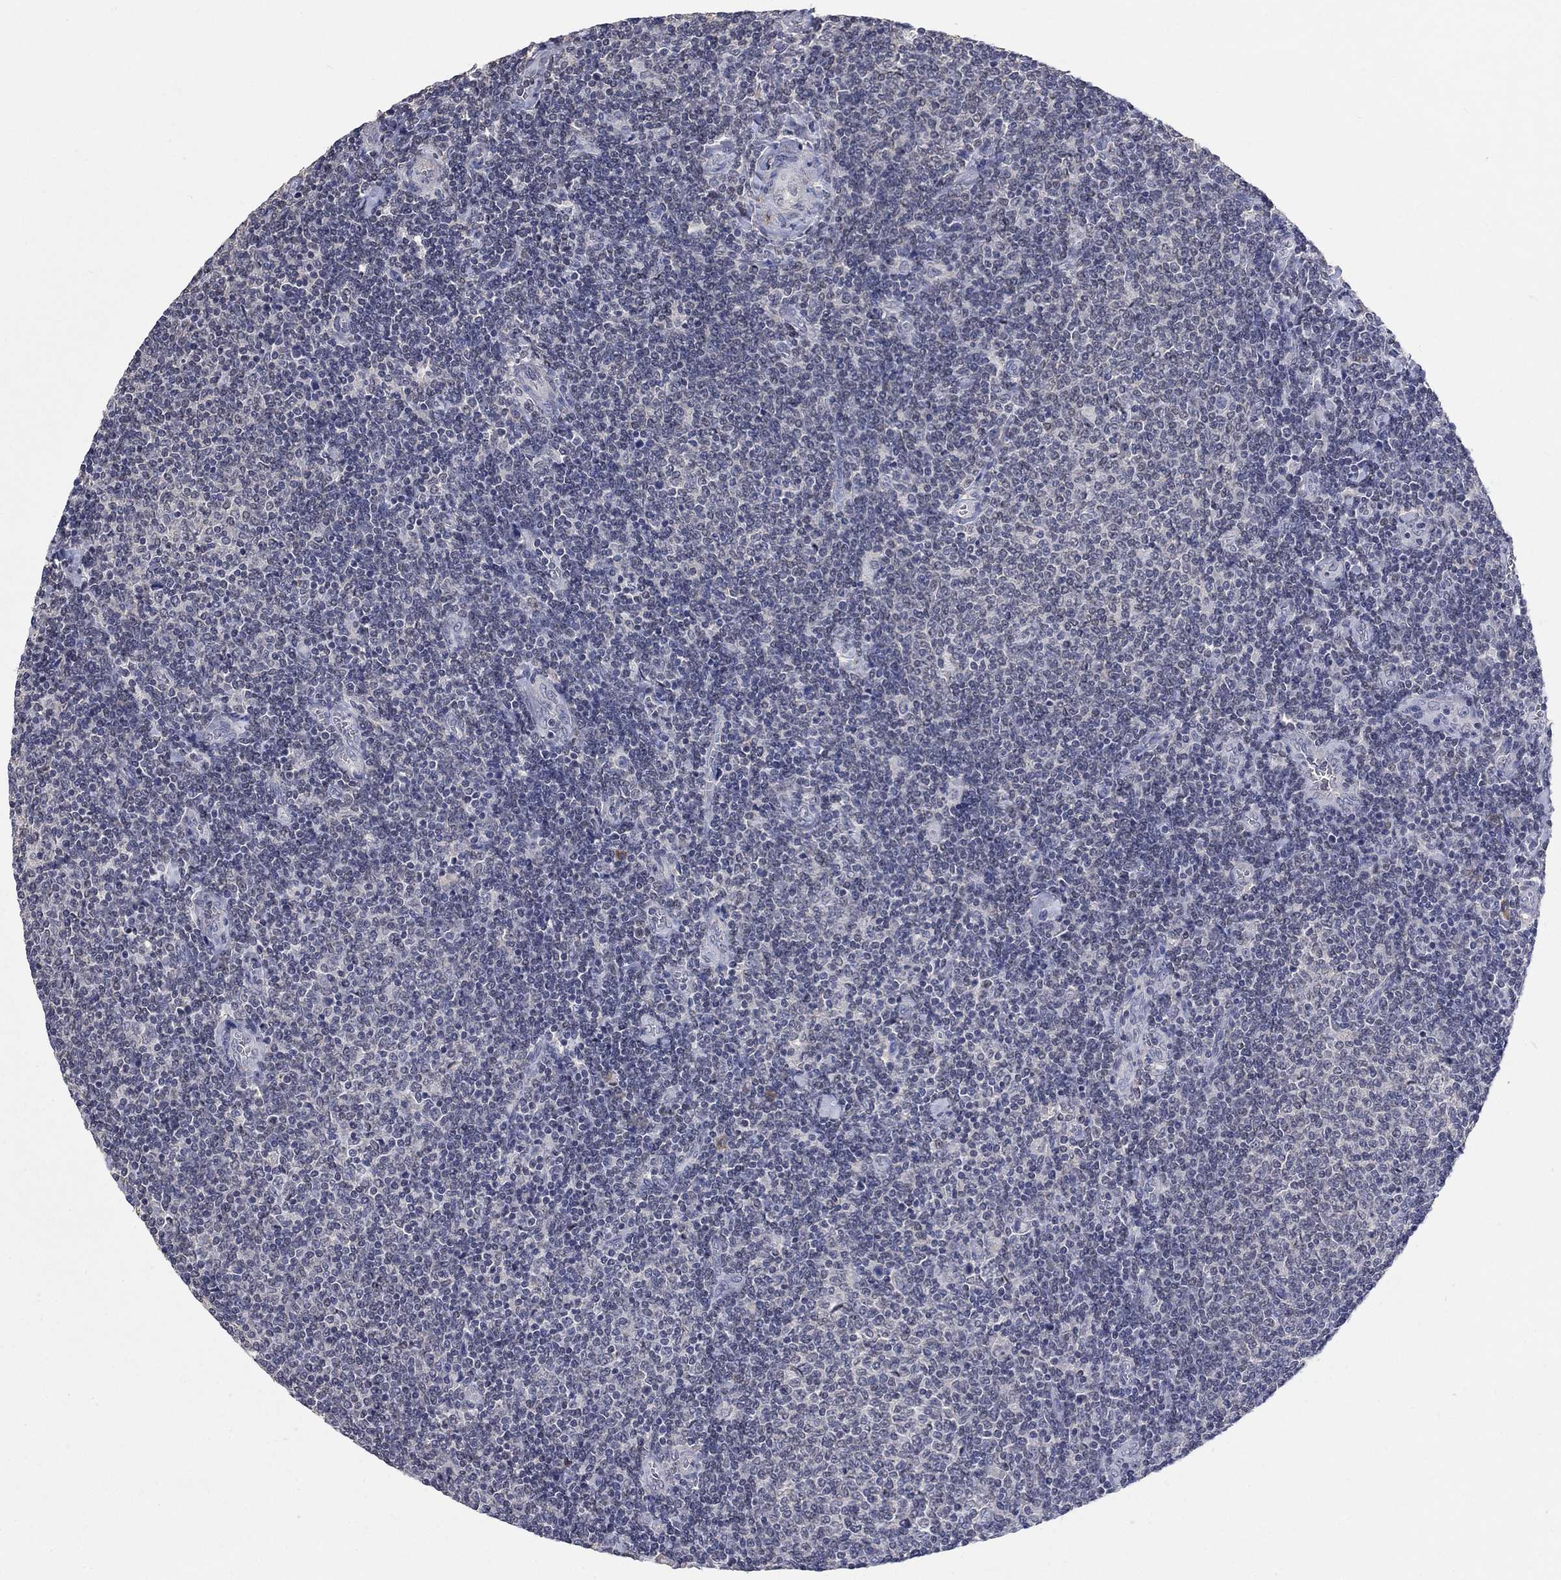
{"staining": {"intensity": "negative", "quantity": "none", "location": "none"}, "tissue": "lymphoma", "cell_type": "Tumor cells", "image_type": "cancer", "snomed": [{"axis": "morphology", "description": "Malignant lymphoma, non-Hodgkin's type, Low grade"}, {"axis": "topography", "description": "Lymph node"}], "caption": "High power microscopy image of an immunohistochemistry histopathology image of low-grade malignant lymphoma, non-Hodgkin's type, revealing no significant staining in tumor cells. (Stains: DAB (3,3'-diaminobenzidine) immunohistochemistry with hematoxylin counter stain, Microscopy: brightfield microscopy at high magnification).", "gene": "ZBTB18", "patient": {"sex": "male", "age": 52}}